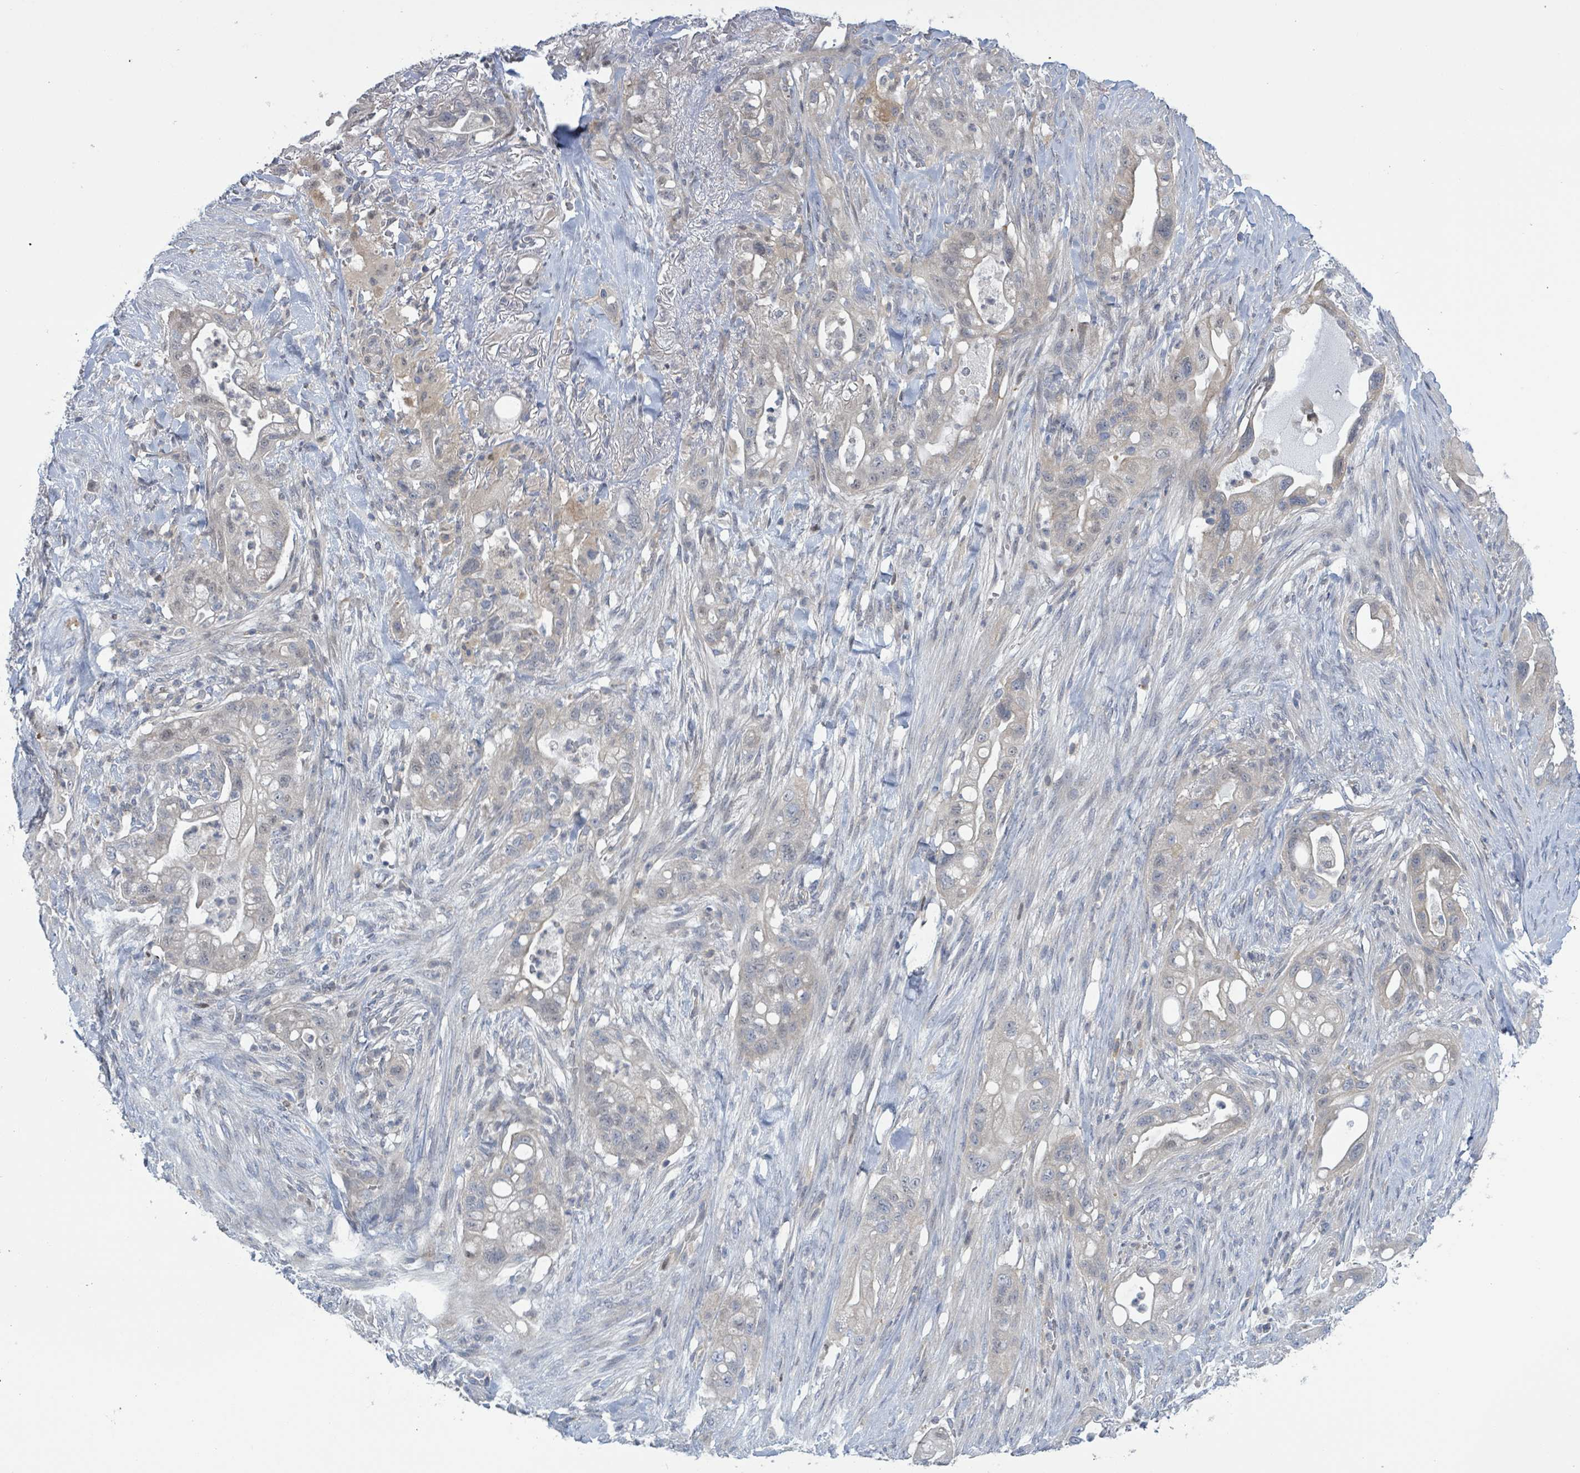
{"staining": {"intensity": "negative", "quantity": "none", "location": "none"}, "tissue": "pancreatic cancer", "cell_type": "Tumor cells", "image_type": "cancer", "snomed": [{"axis": "morphology", "description": "Adenocarcinoma, NOS"}, {"axis": "topography", "description": "Pancreas"}], "caption": "Immunohistochemistry (IHC) histopathology image of human adenocarcinoma (pancreatic) stained for a protein (brown), which demonstrates no positivity in tumor cells. (DAB immunohistochemistry visualized using brightfield microscopy, high magnification).", "gene": "DGKZ", "patient": {"sex": "male", "age": 44}}